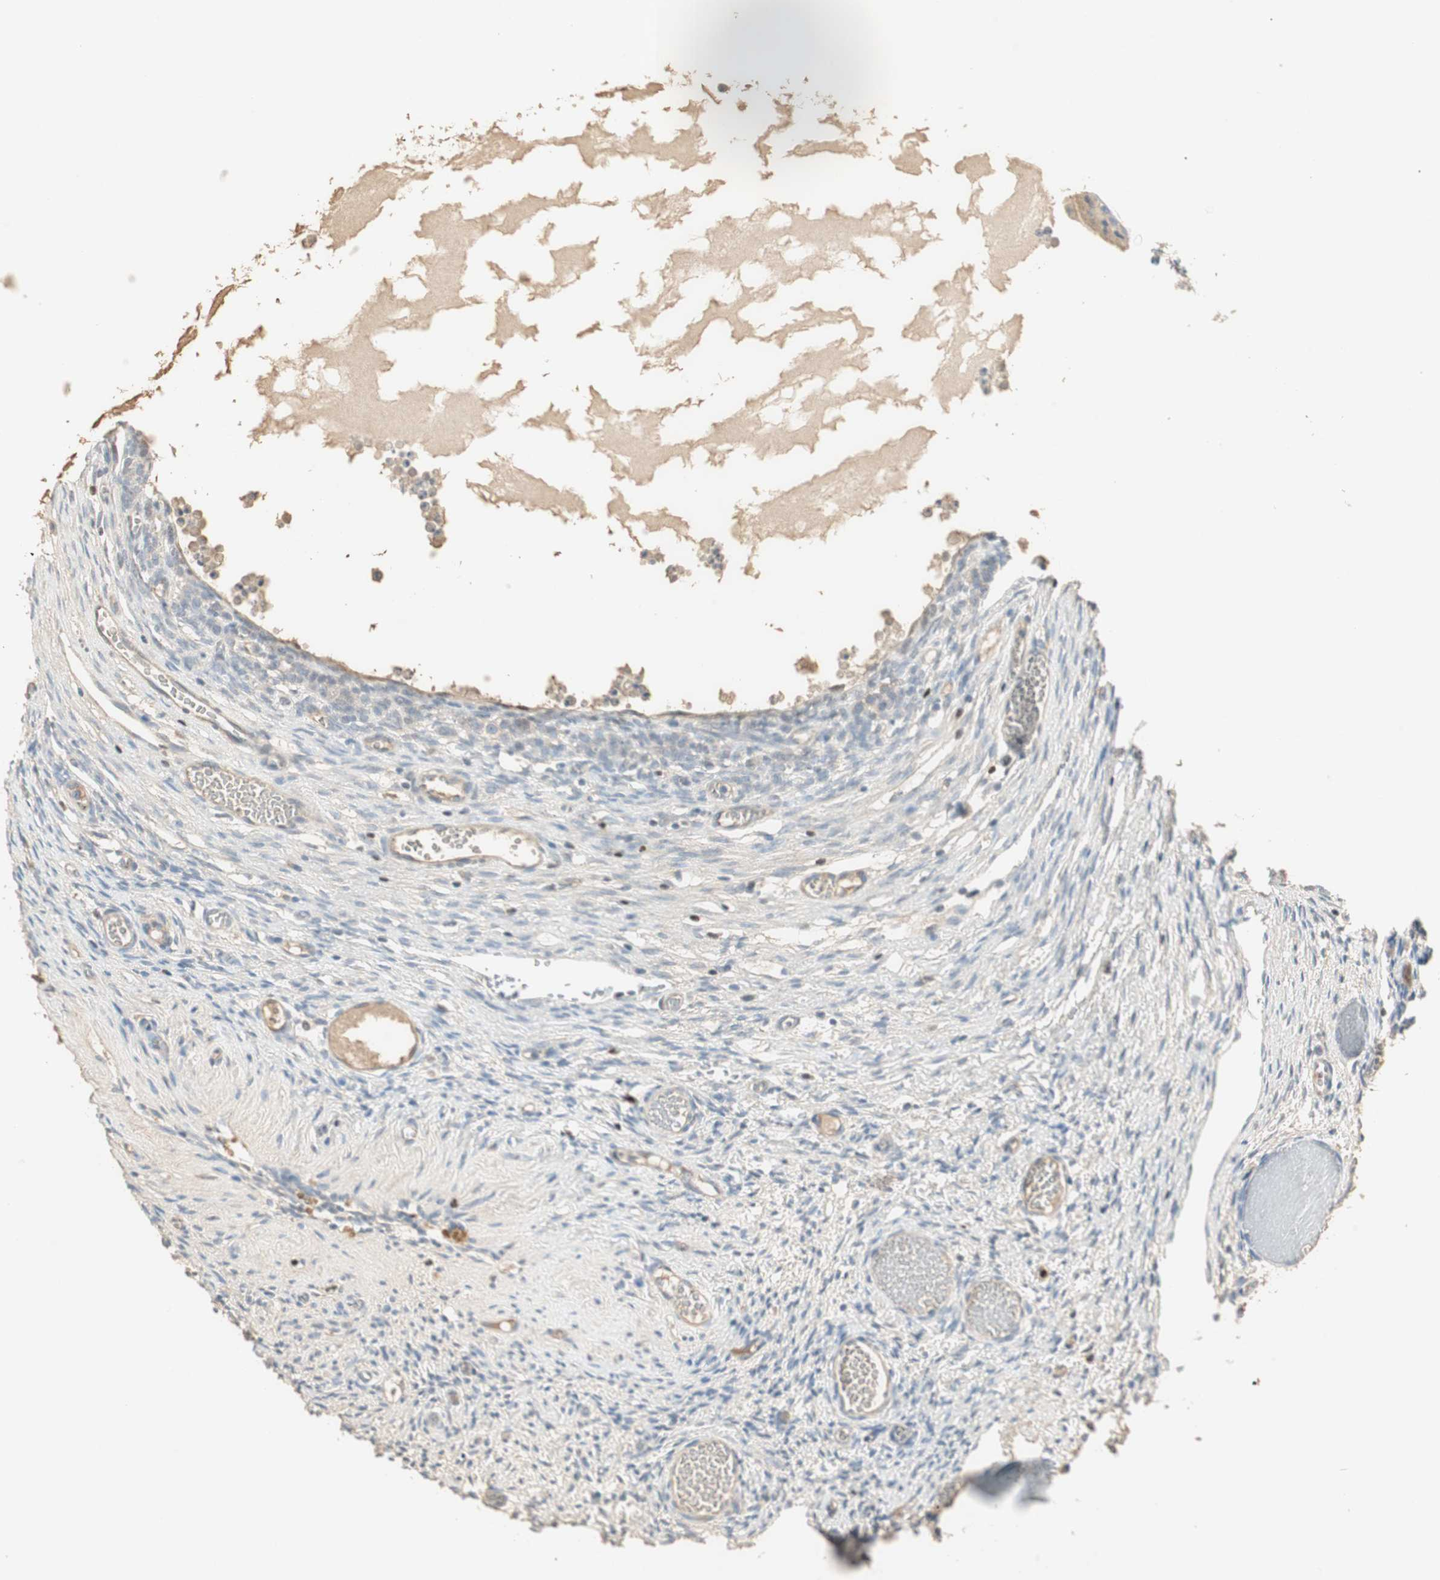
{"staining": {"intensity": "weak", "quantity": "<25%", "location": "cytoplasmic/membranous"}, "tissue": "ovary", "cell_type": "Ovarian stroma cells", "image_type": "normal", "snomed": [{"axis": "morphology", "description": "Normal tissue, NOS"}, {"axis": "topography", "description": "Ovary"}], "caption": "This is an immunohistochemistry micrograph of benign ovary. There is no expression in ovarian stroma cells.", "gene": "RUNX2", "patient": {"sex": "female", "age": 35}}